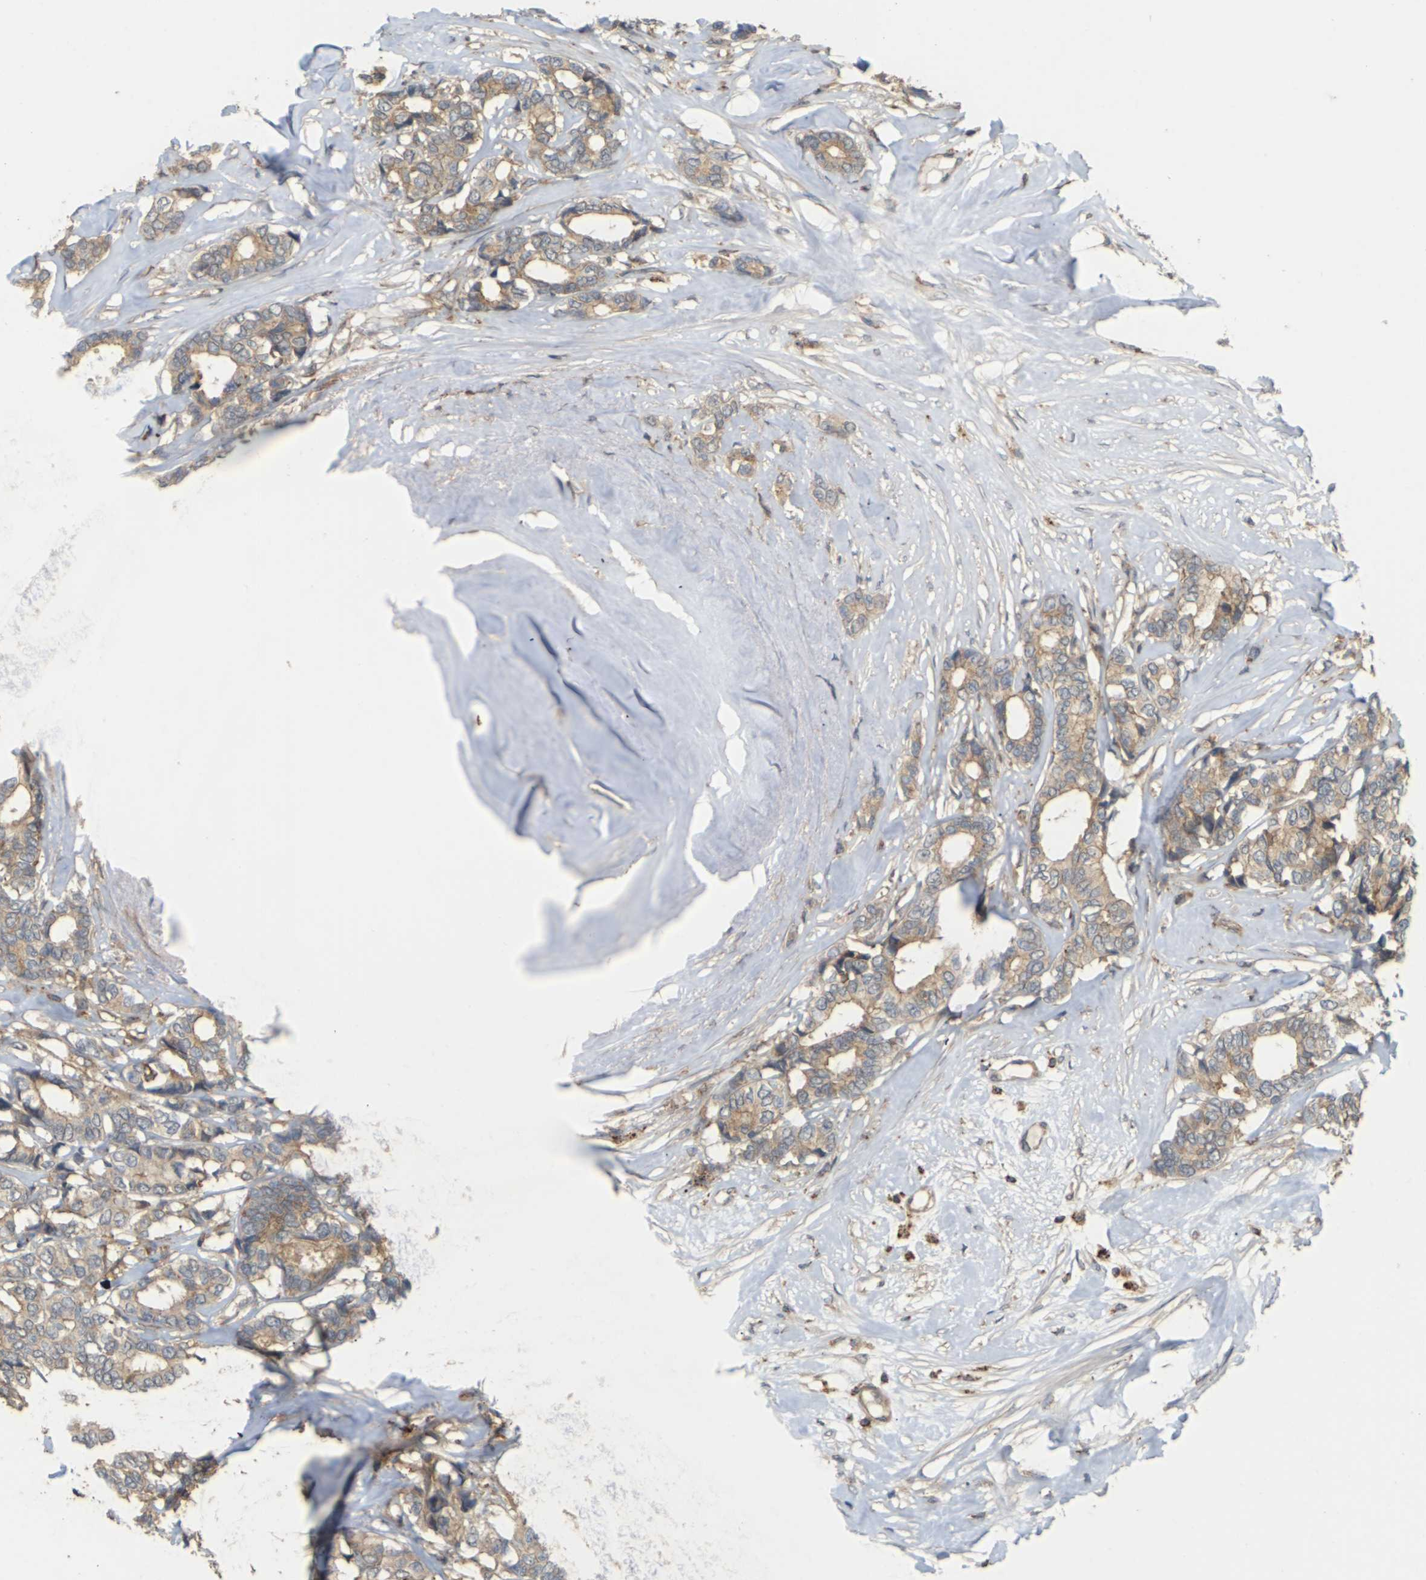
{"staining": {"intensity": "moderate", "quantity": ">75%", "location": "cytoplasmic/membranous"}, "tissue": "breast cancer", "cell_type": "Tumor cells", "image_type": "cancer", "snomed": [{"axis": "morphology", "description": "Duct carcinoma"}, {"axis": "topography", "description": "Breast"}], "caption": "IHC of human breast cancer (intraductal carcinoma) demonstrates medium levels of moderate cytoplasmic/membranous staining in about >75% of tumor cells.", "gene": "KSR1", "patient": {"sex": "female", "age": 87}}